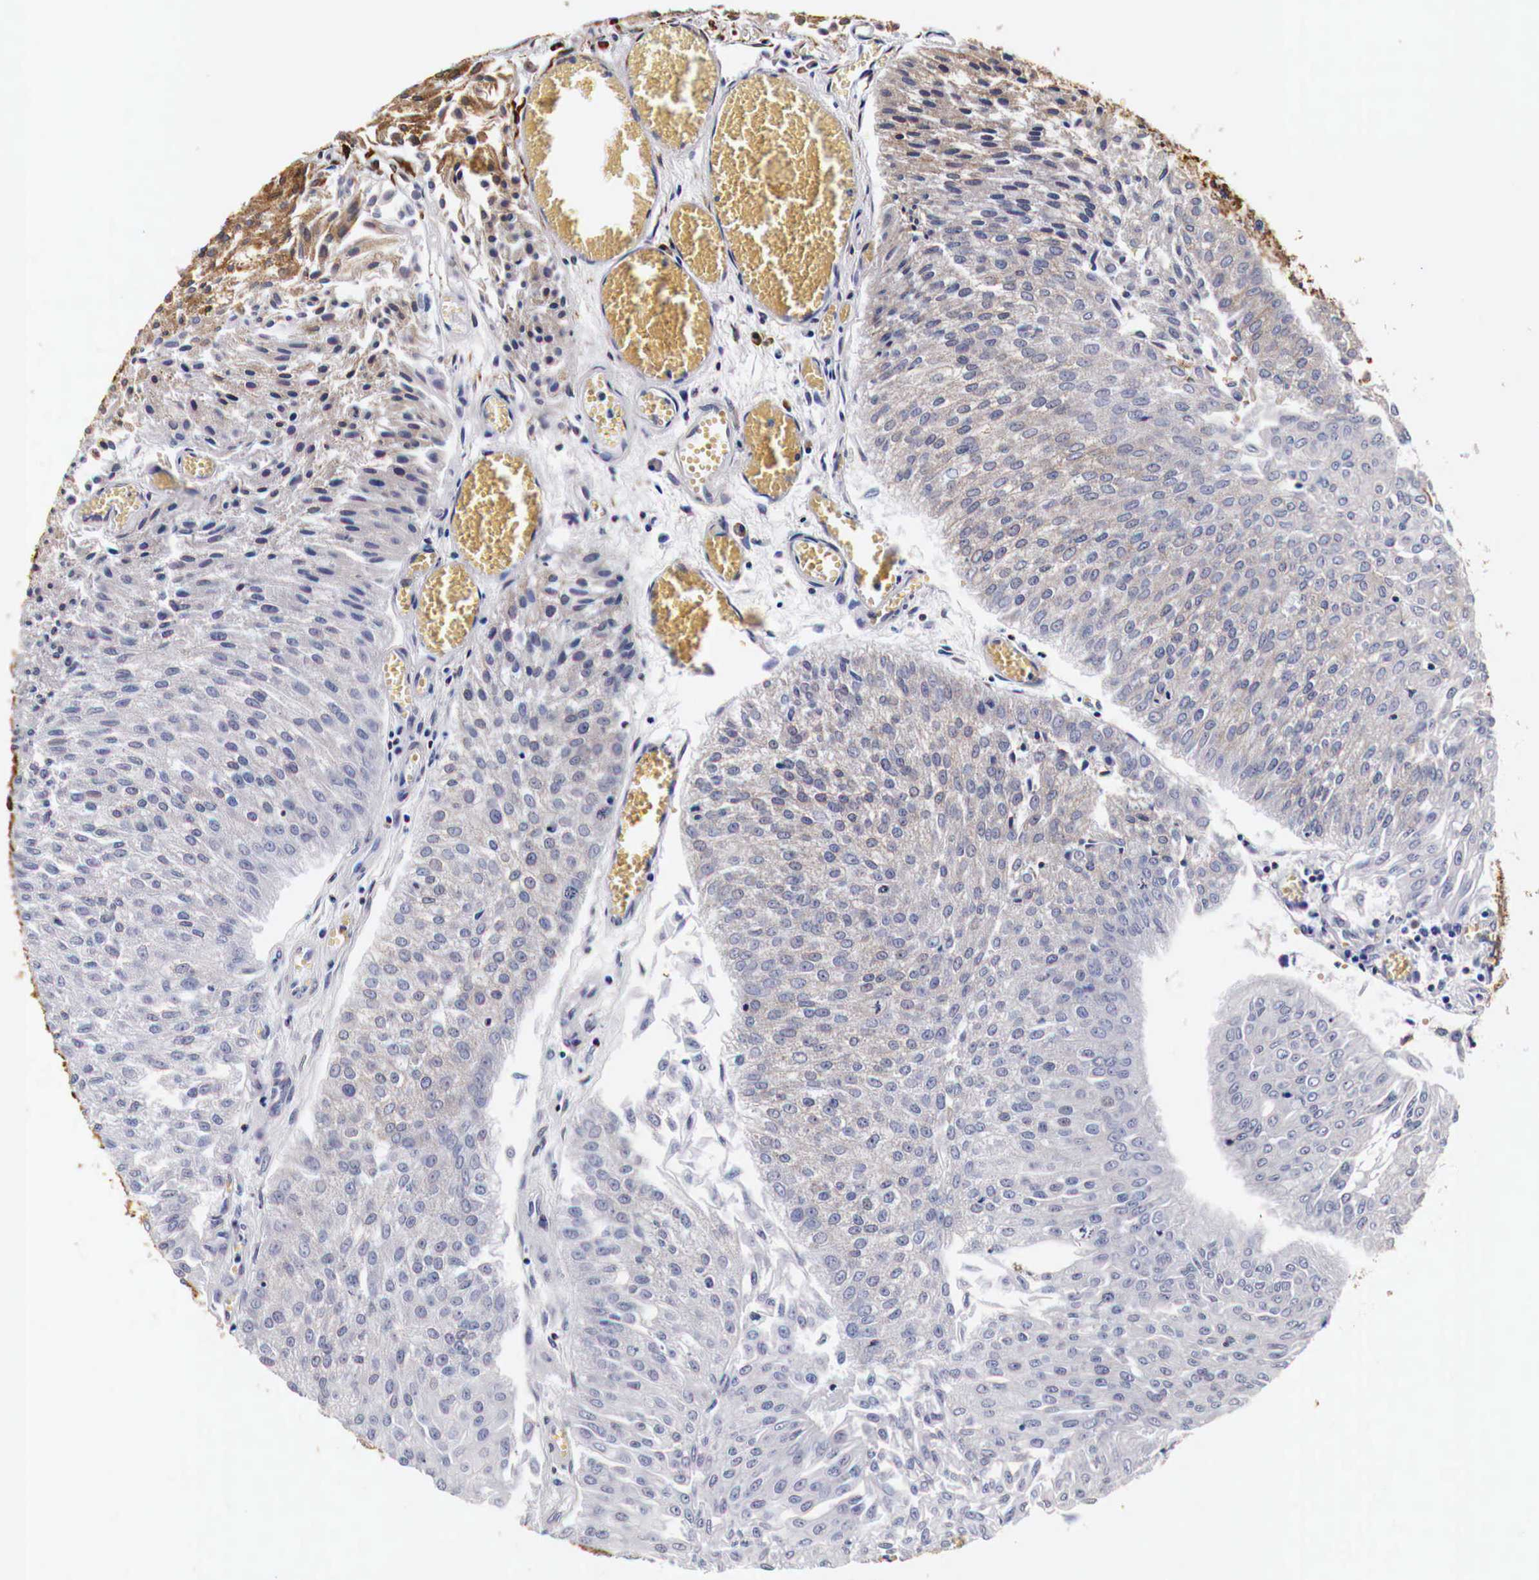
{"staining": {"intensity": "weak", "quantity": "<25%", "location": "cytoplasmic/membranous"}, "tissue": "urothelial cancer", "cell_type": "Tumor cells", "image_type": "cancer", "snomed": [{"axis": "morphology", "description": "Urothelial carcinoma, Low grade"}, {"axis": "topography", "description": "Urinary bladder"}], "caption": "This micrograph is of urothelial cancer stained with IHC to label a protein in brown with the nuclei are counter-stained blue. There is no positivity in tumor cells.", "gene": "CKAP4", "patient": {"sex": "male", "age": 86}}